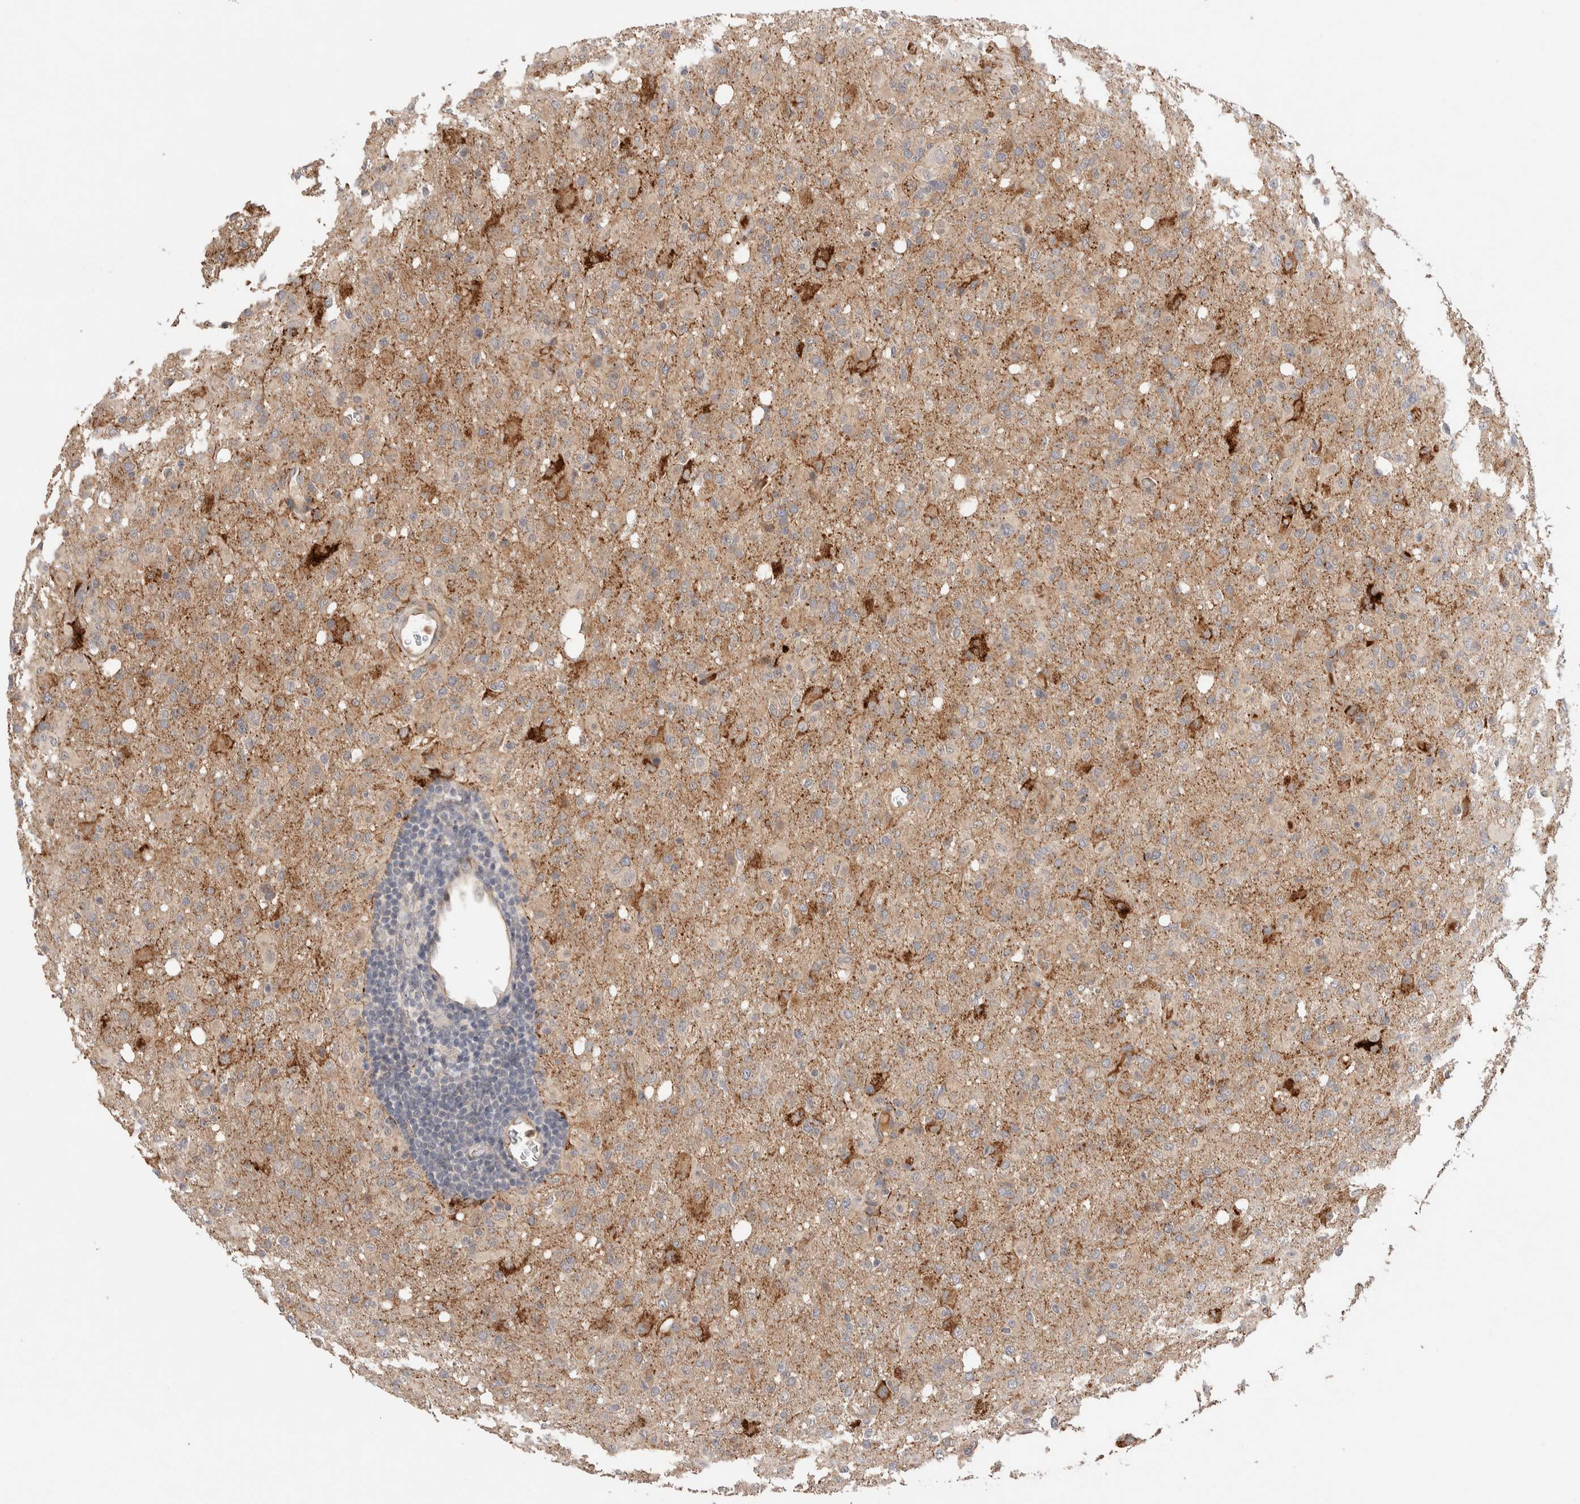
{"staining": {"intensity": "moderate", "quantity": ">75%", "location": "cytoplasmic/membranous"}, "tissue": "glioma", "cell_type": "Tumor cells", "image_type": "cancer", "snomed": [{"axis": "morphology", "description": "Glioma, malignant, High grade"}, {"axis": "topography", "description": "Brain"}], "caption": "This image reveals immunohistochemistry (IHC) staining of glioma, with medium moderate cytoplasmic/membranous positivity in about >75% of tumor cells.", "gene": "CASK", "patient": {"sex": "female", "age": 57}}